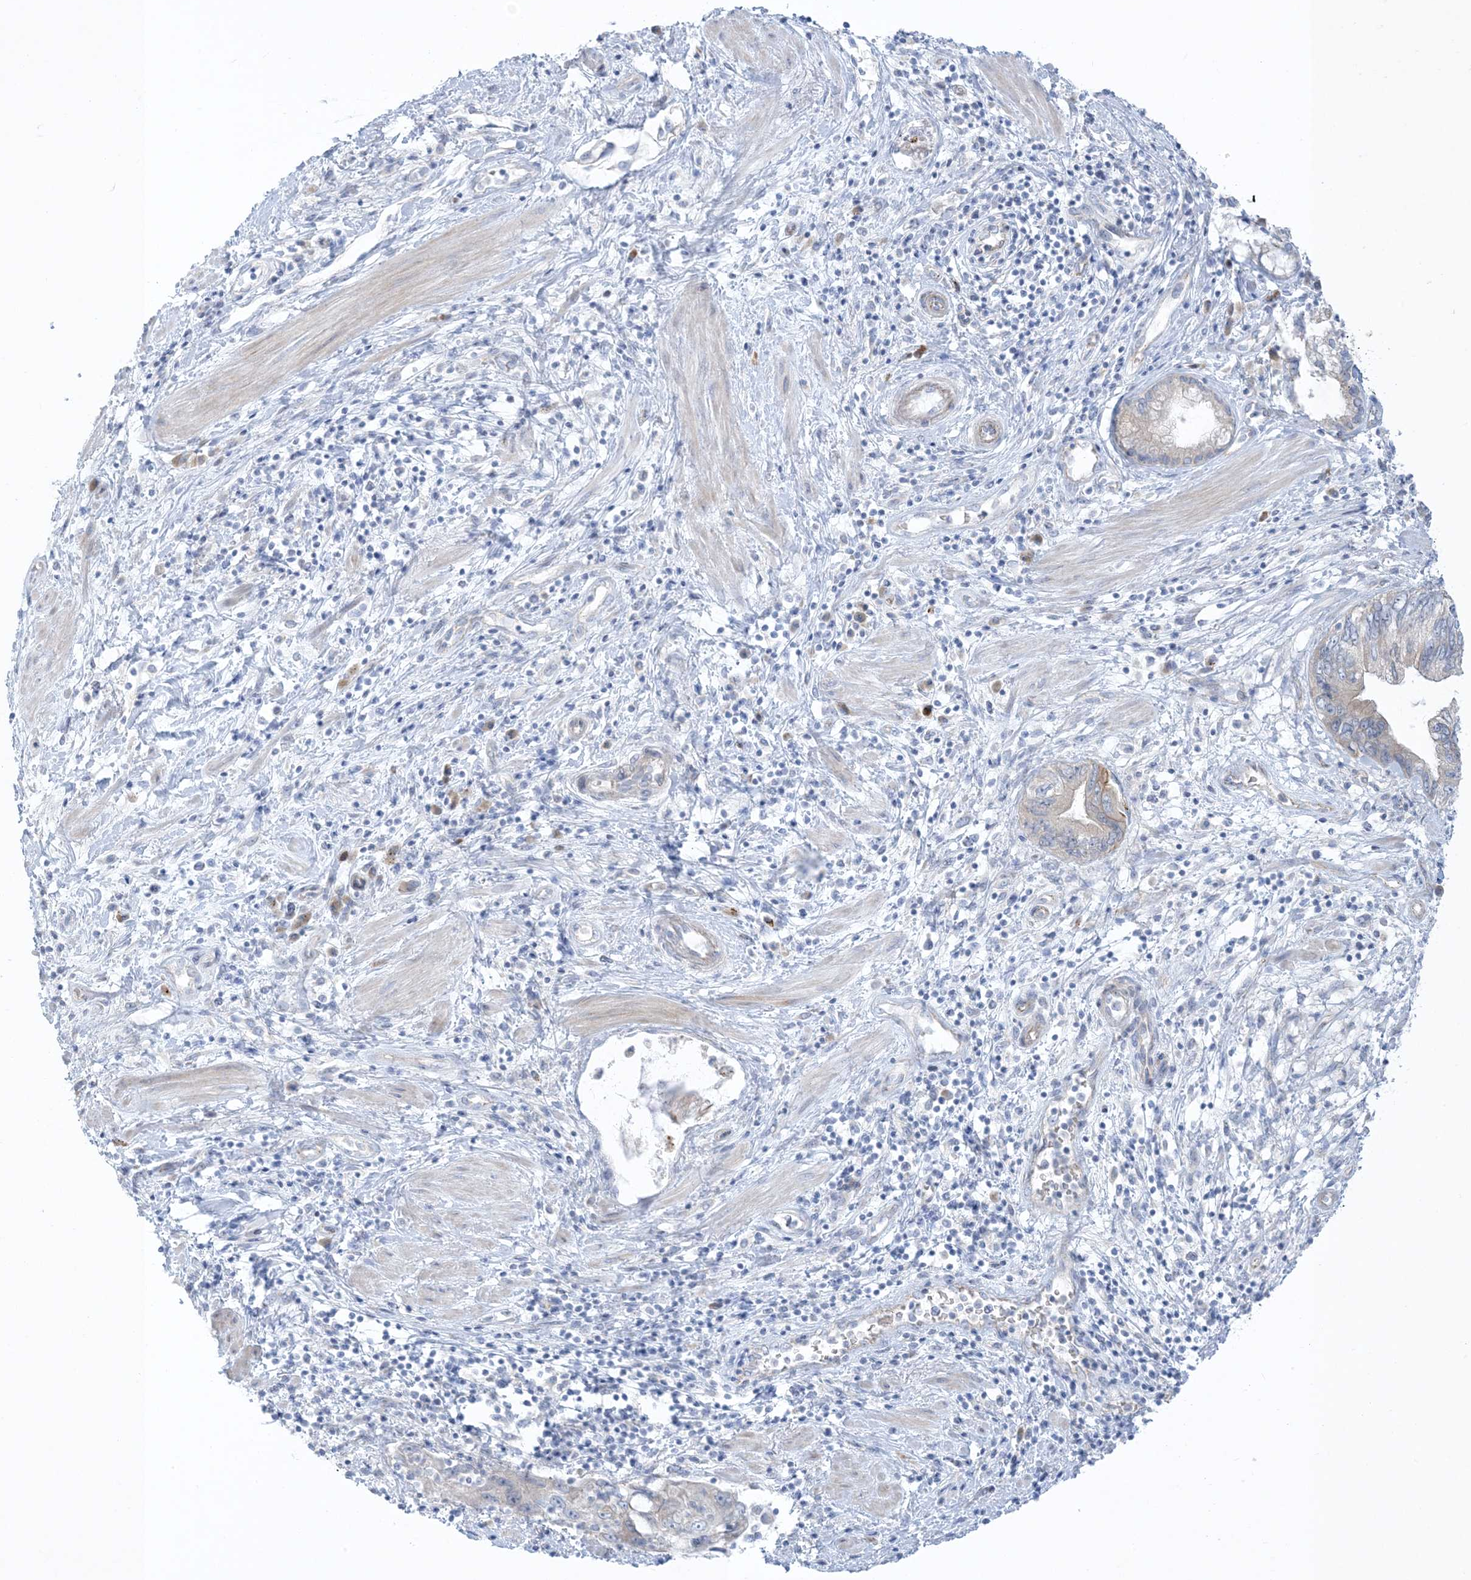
{"staining": {"intensity": "negative", "quantity": "none", "location": "none"}, "tissue": "pancreatic cancer", "cell_type": "Tumor cells", "image_type": "cancer", "snomed": [{"axis": "morphology", "description": "Adenocarcinoma, NOS"}, {"axis": "topography", "description": "Pancreas"}], "caption": "The histopathology image shows no significant expression in tumor cells of pancreatic adenocarcinoma. Nuclei are stained in blue.", "gene": "XIRP2", "patient": {"sex": "female", "age": 73}}